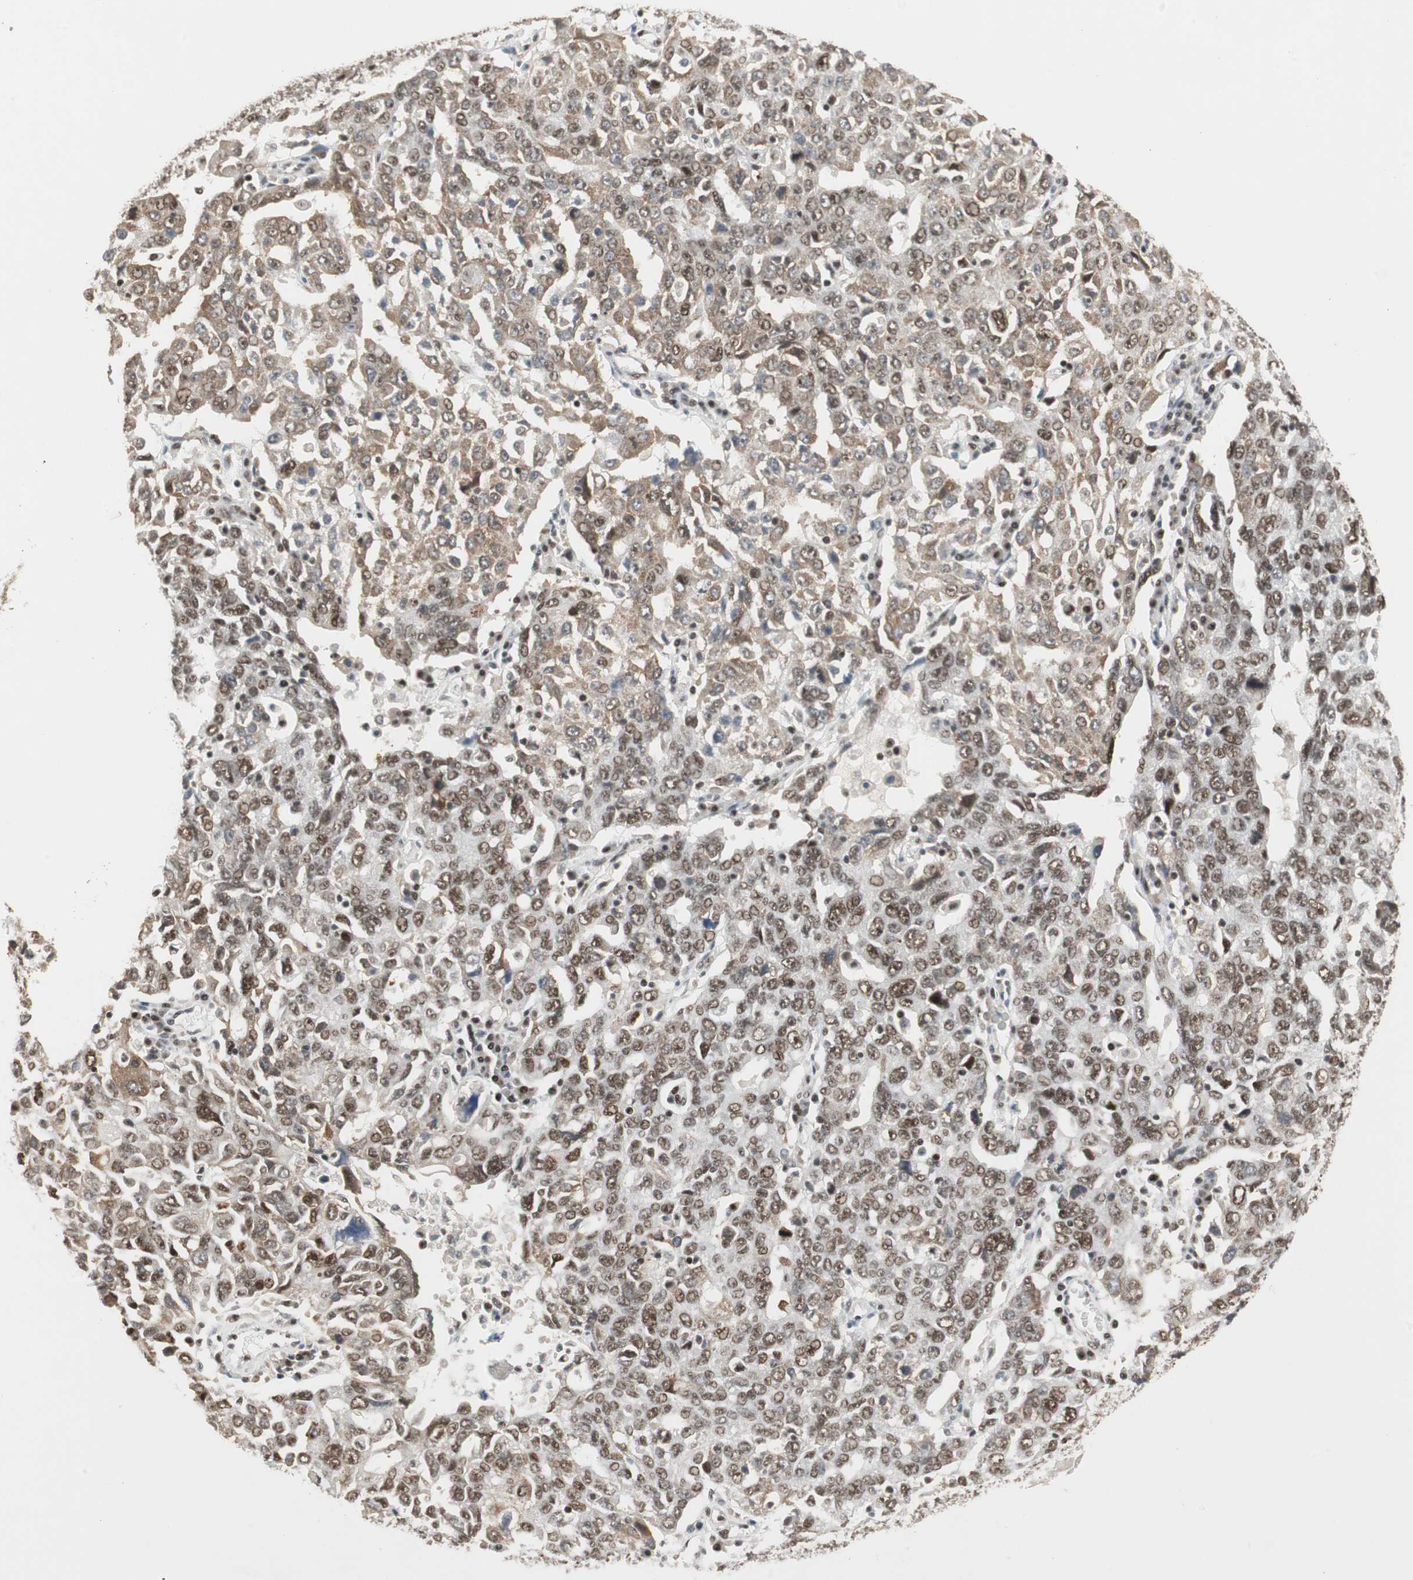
{"staining": {"intensity": "moderate", "quantity": ">75%", "location": "nuclear"}, "tissue": "ovarian cancer", "cell_type": "Tumor cells", "image_type": "cancer", "snomed": [{"axis": "morphology", "description": "Carcinoma, endometroid"}, {"axis": "topography", "description": "Ovary"}], "caption": "Tumor cells reveal medium levels of moderate nuclear staining in approximately >75% of cells in human ovarian cancer (endometroid carcinoma).", "gene": "RTF1", "patient": {"sex": "female", "age": 62}}